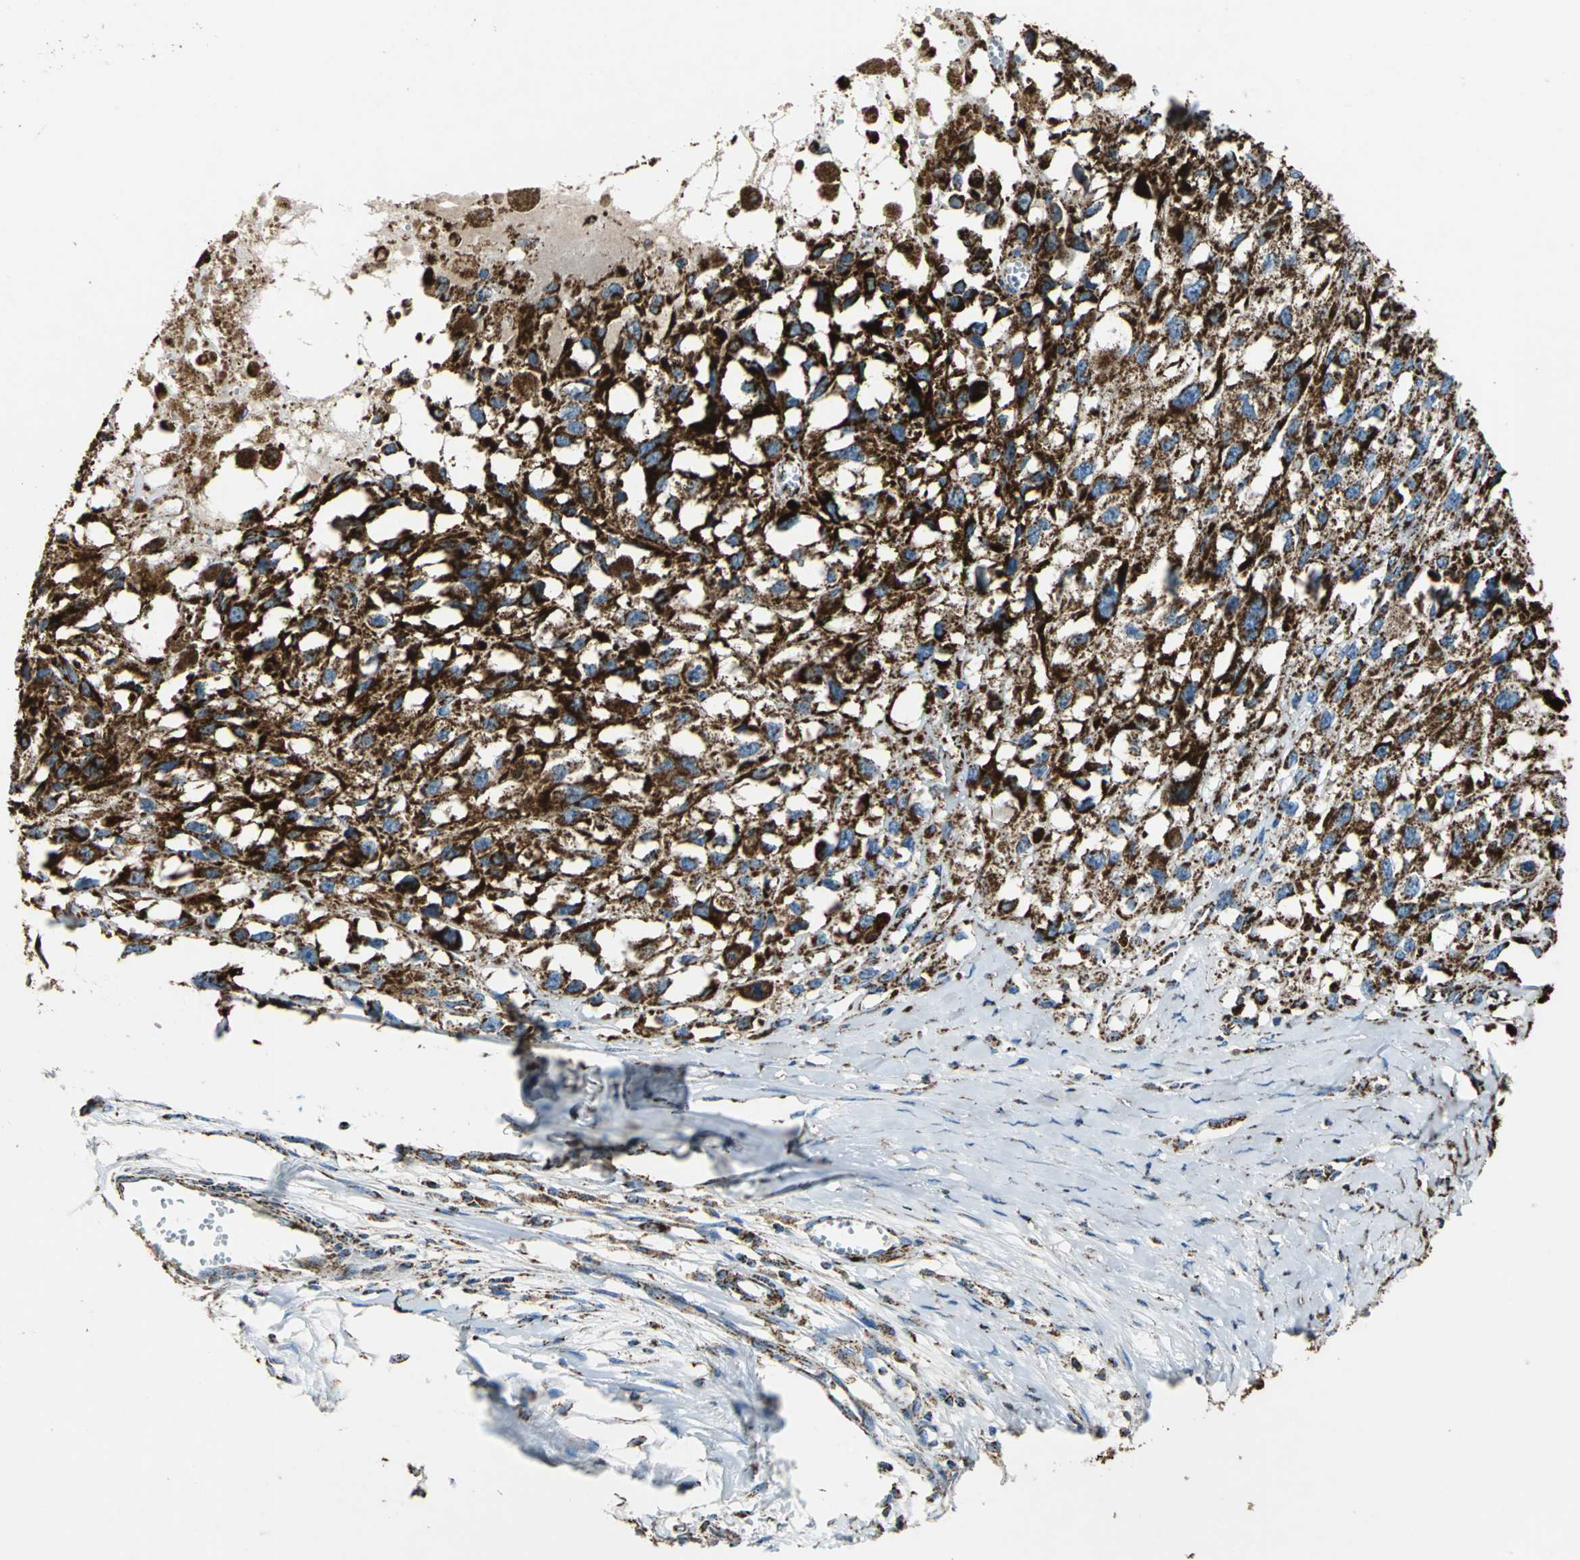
{"staining": {"intensity": "strong", "quantity": ">75%", "location": "cytoplasmic/membranous"}, "tissue": "melanoma", "cell_type": "Tumor cells", "image_type": "cancer", "snomed": [{"axis": "morphology", "description": "Malignant melanoma, Metastatic site"}, {"axis": "topography", "description": "Lymph node"}], "caption": "Human melanoma stained for a protein (brown) displays strong cytoplasmic/membranous positive positivity in about >75% of tumor cells.", "gene": "ECH1", "patient": {"sex": "male", "age": 59}}